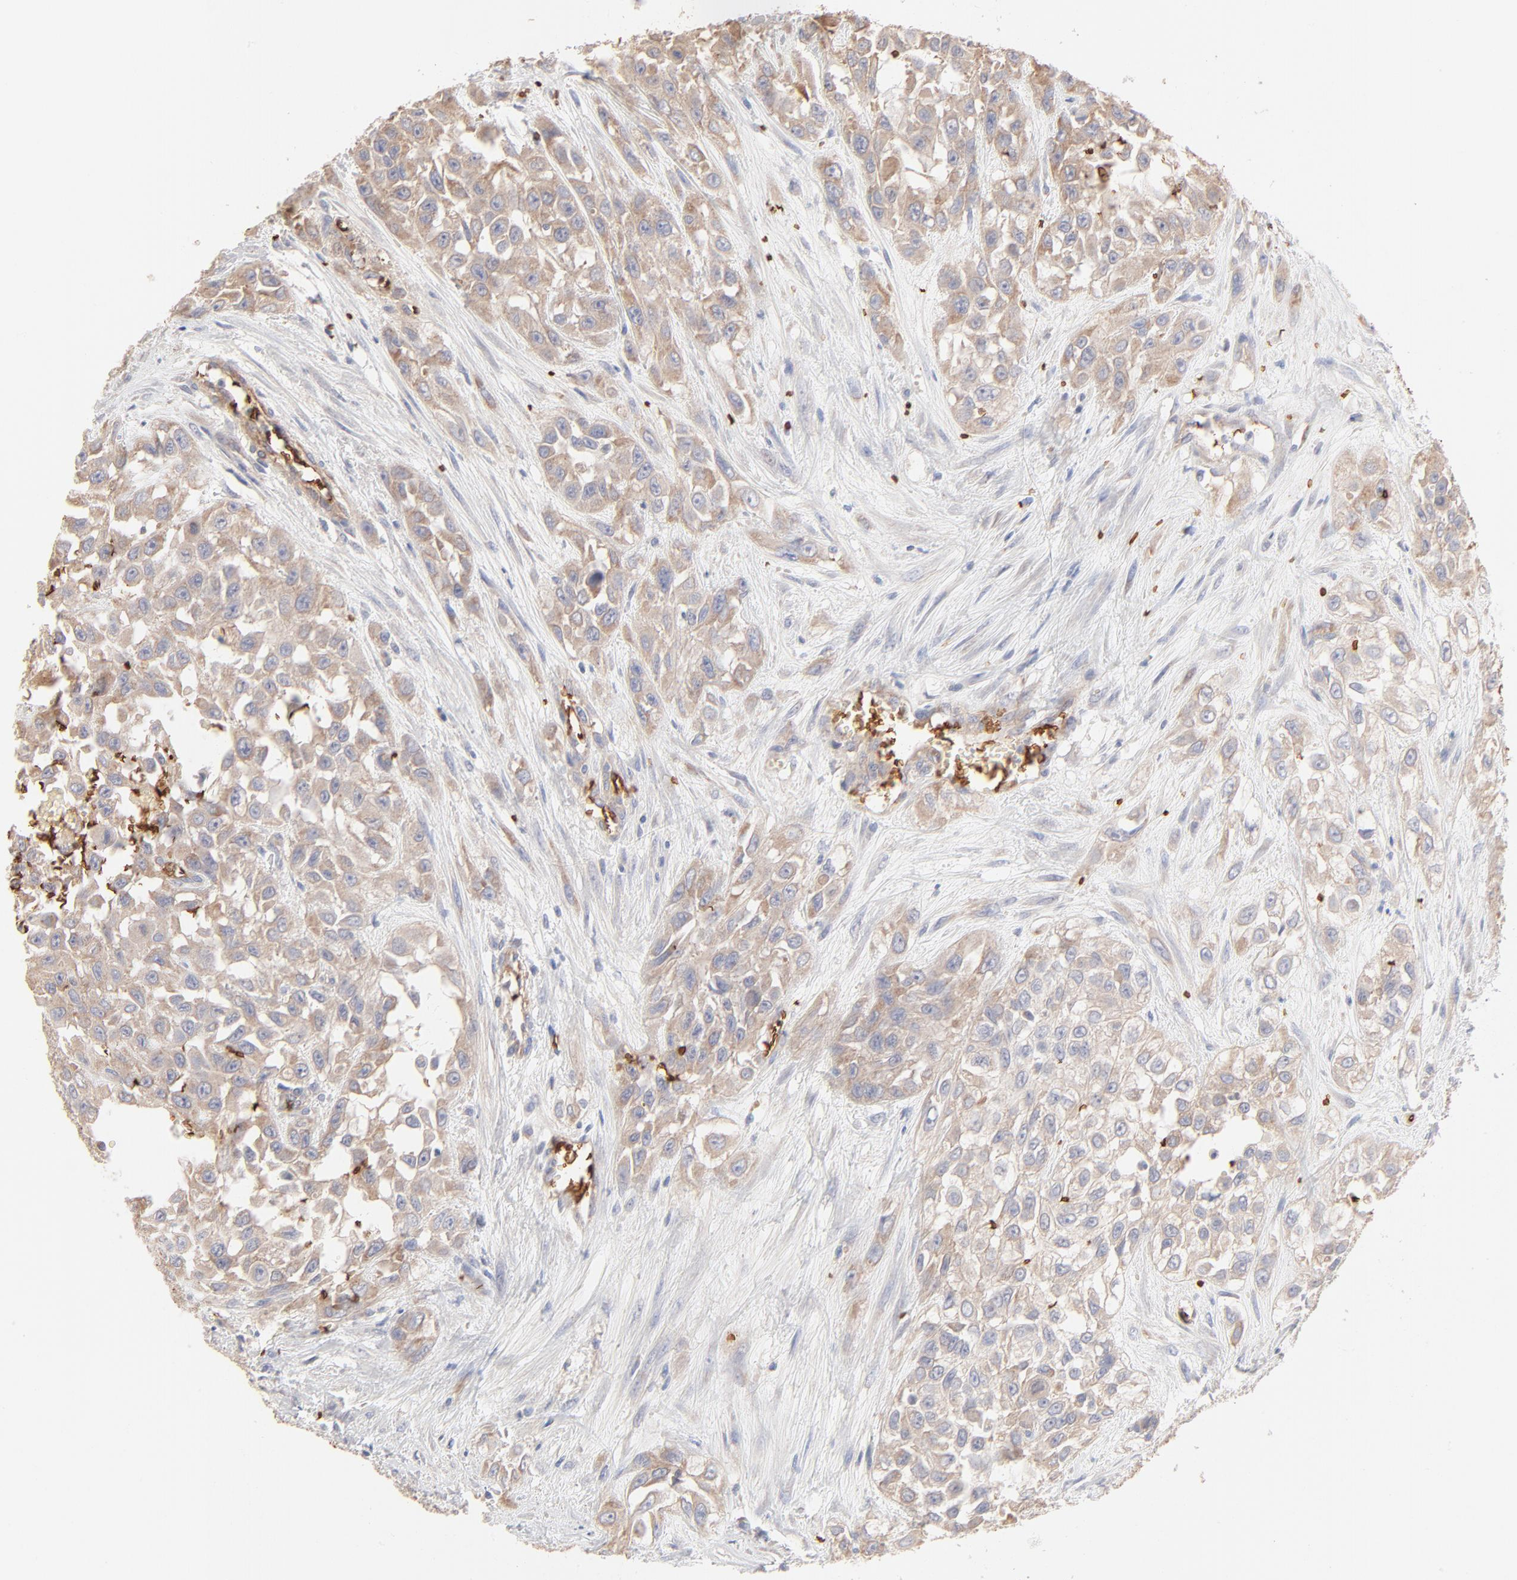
{"staining": {"intensity": "weak", "quantity": ">75%", "location": "cytoplasmic/membranous"}, "tissue": "urothelial cancer", "cell_type": "Tumor cells", "image_type": "cancer", "snomed": [{"axis": "morphology", "description": "Urothelial carcinoma, High grade"}, {"axis": "topography", "description": "Urinary bladder"}], "caption": "Urothelial carcinoma (high-grade) stained with IHC demonstrates weak cytoplasmic/membranous positivity in approximately >75% of tumor cells.", "gene": "SPTB", "patient": {"sex": "male", "age": 57}}